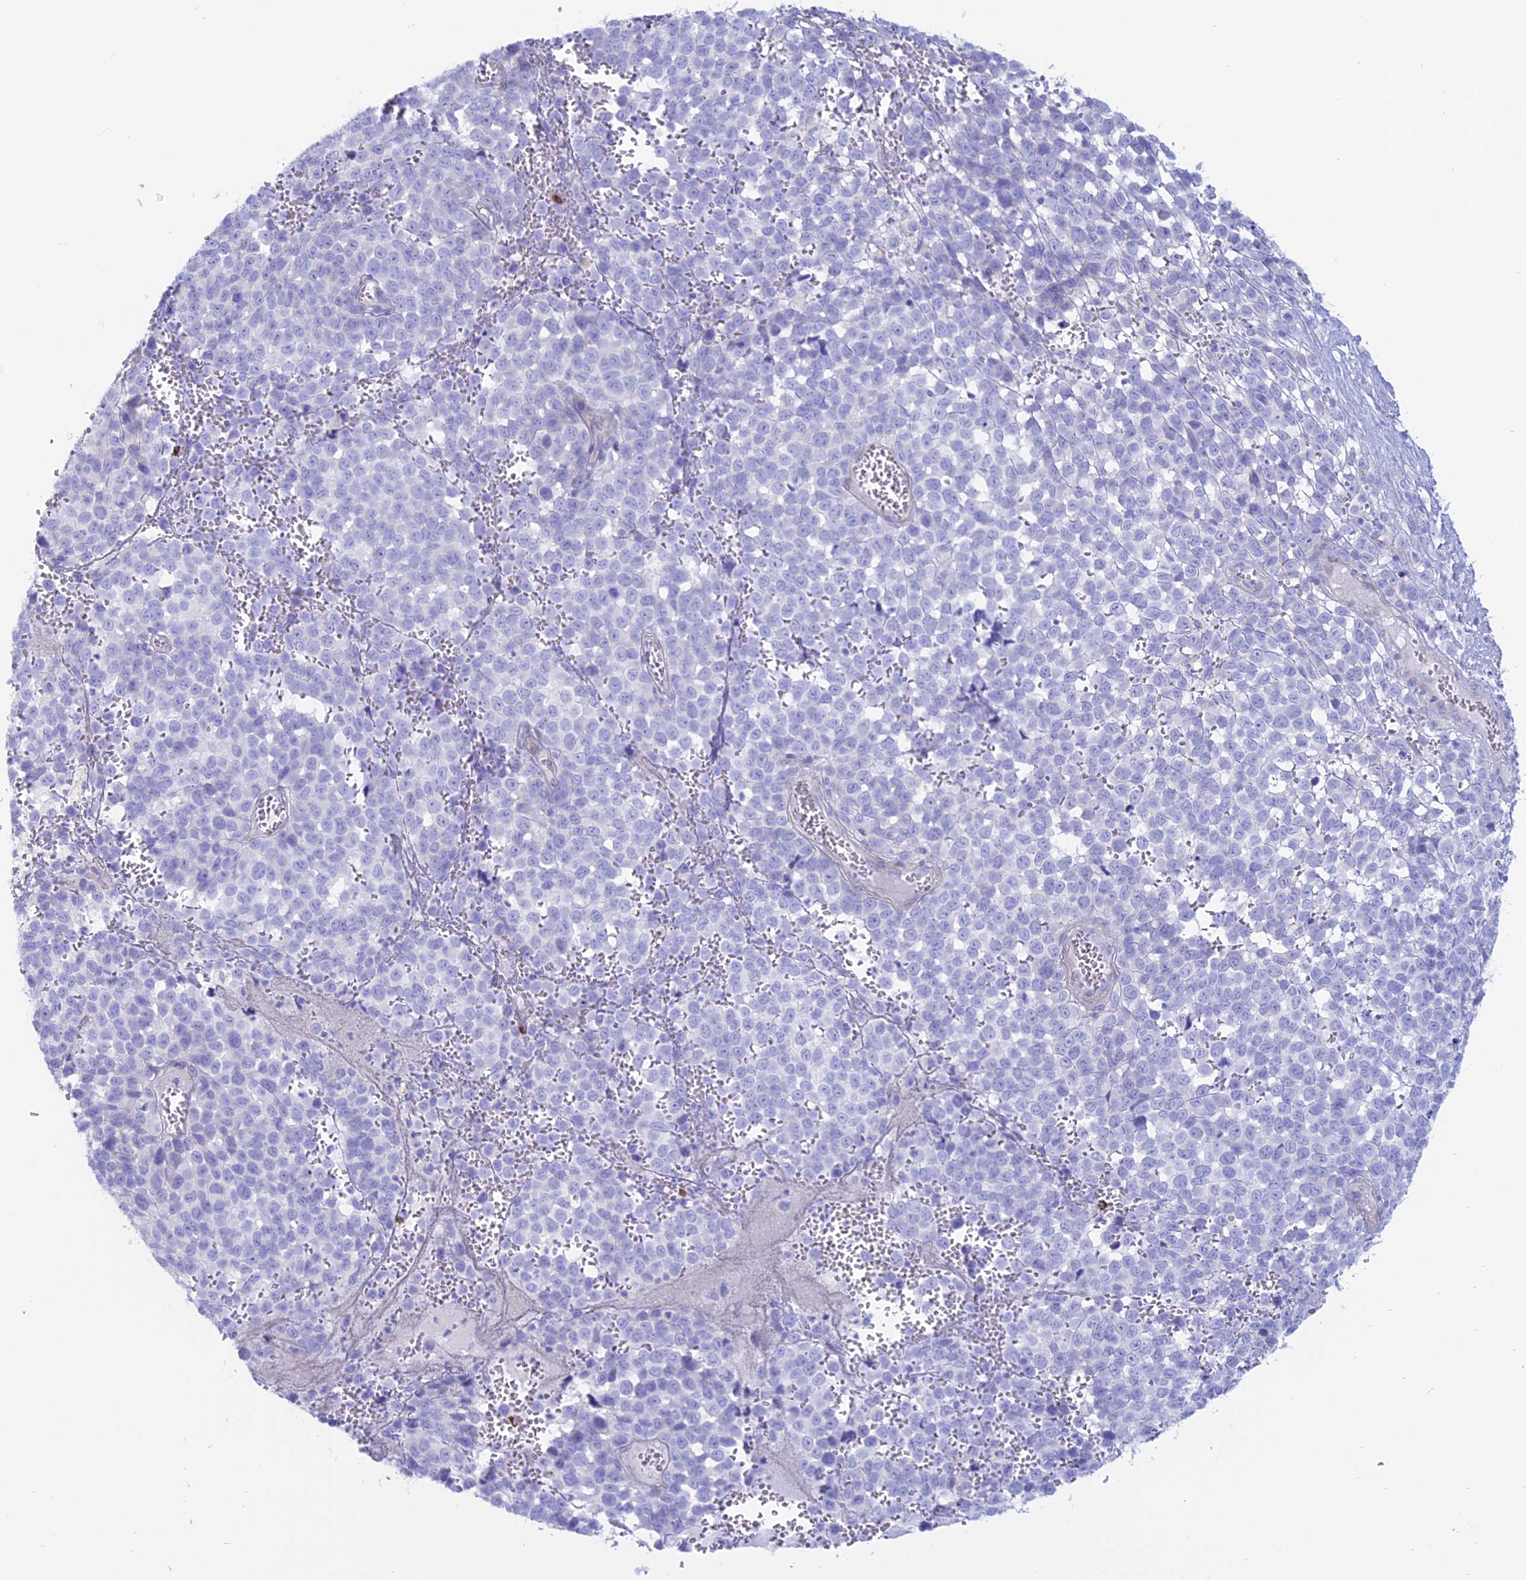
{"staining": {"intensity": "negative", "quantity": "none", "location": "none"}, "tissue": "melanoma", "cell_type": "Tumor cells", "image_type": "cancer", "snomed": [{"axis": "morphology", "description": "Malignant melanoma, NOS"}, {"axis": "topography", "description": "Nose, NOS"}], "caption": "High power microscopy photomicrograph of an IHC image of melanoma, revealing no significant staining in tumor cells. The staining is performed using DAB brown chromogen with nuclei counter-stained in using hematoxylin.", "gene": "OR2AE1", "patient": {"sex": "female", "age": 48}}